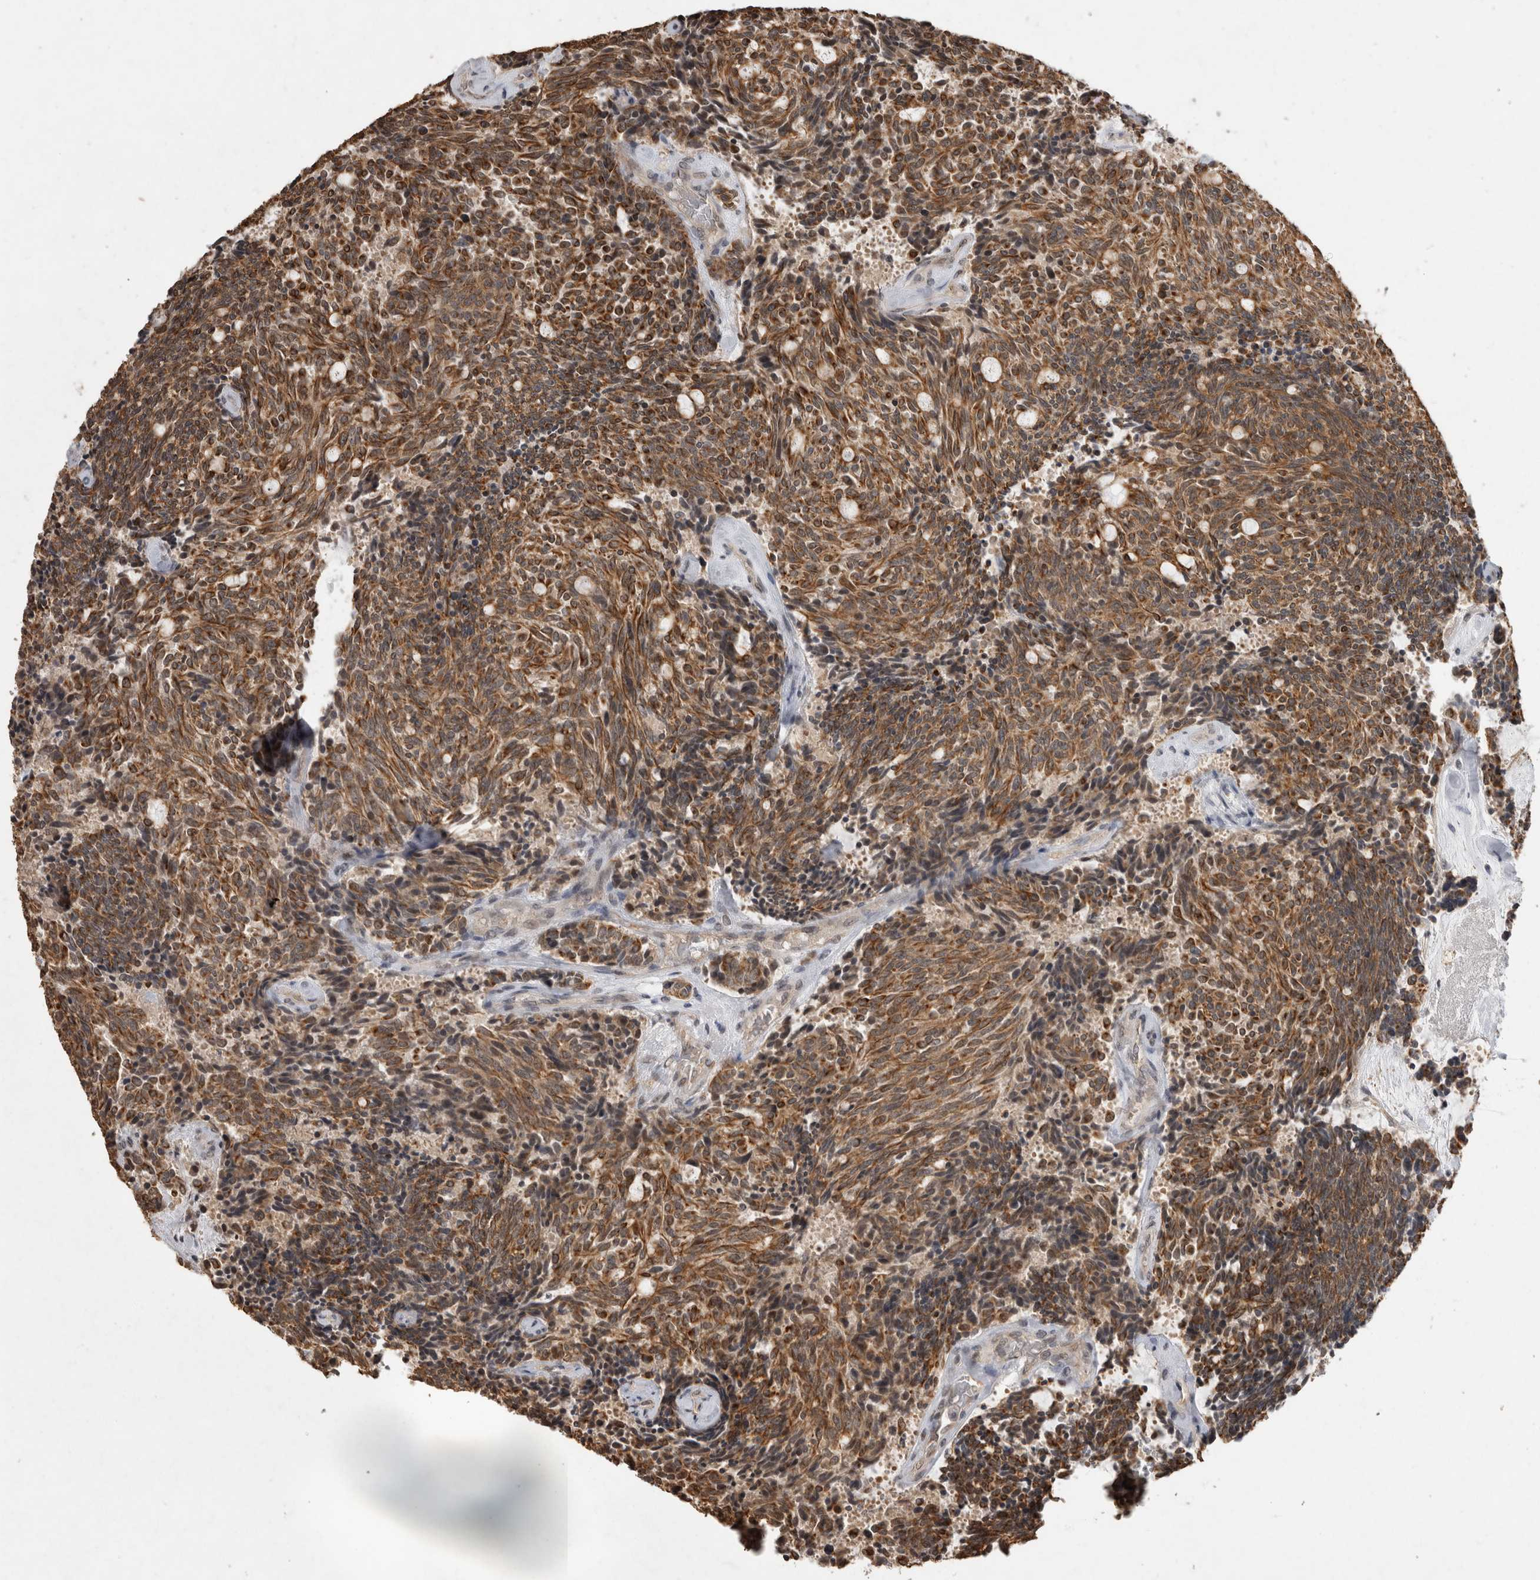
{"staining": {"intensity": "moderate", "quantity": ">75%", "location": "cytoplasmic/membranous"}, "tissue": "carcinoid", "cell_type": "Tumor cells", "image_type": "cancer", "snomed": [{"axis": "morphology", "description": "Carcinoid, malignant, NOS"}, {"axis": "topography", "description": "Pancreas"}], "caption": "Brown immunohistochemical staining in carcinoid exhibits moderate cytoplasmic/membranous positivity in about >75% of tumor cells.", "gene": "RHPN1", "patient": {"sex": "female", "age": 54}}